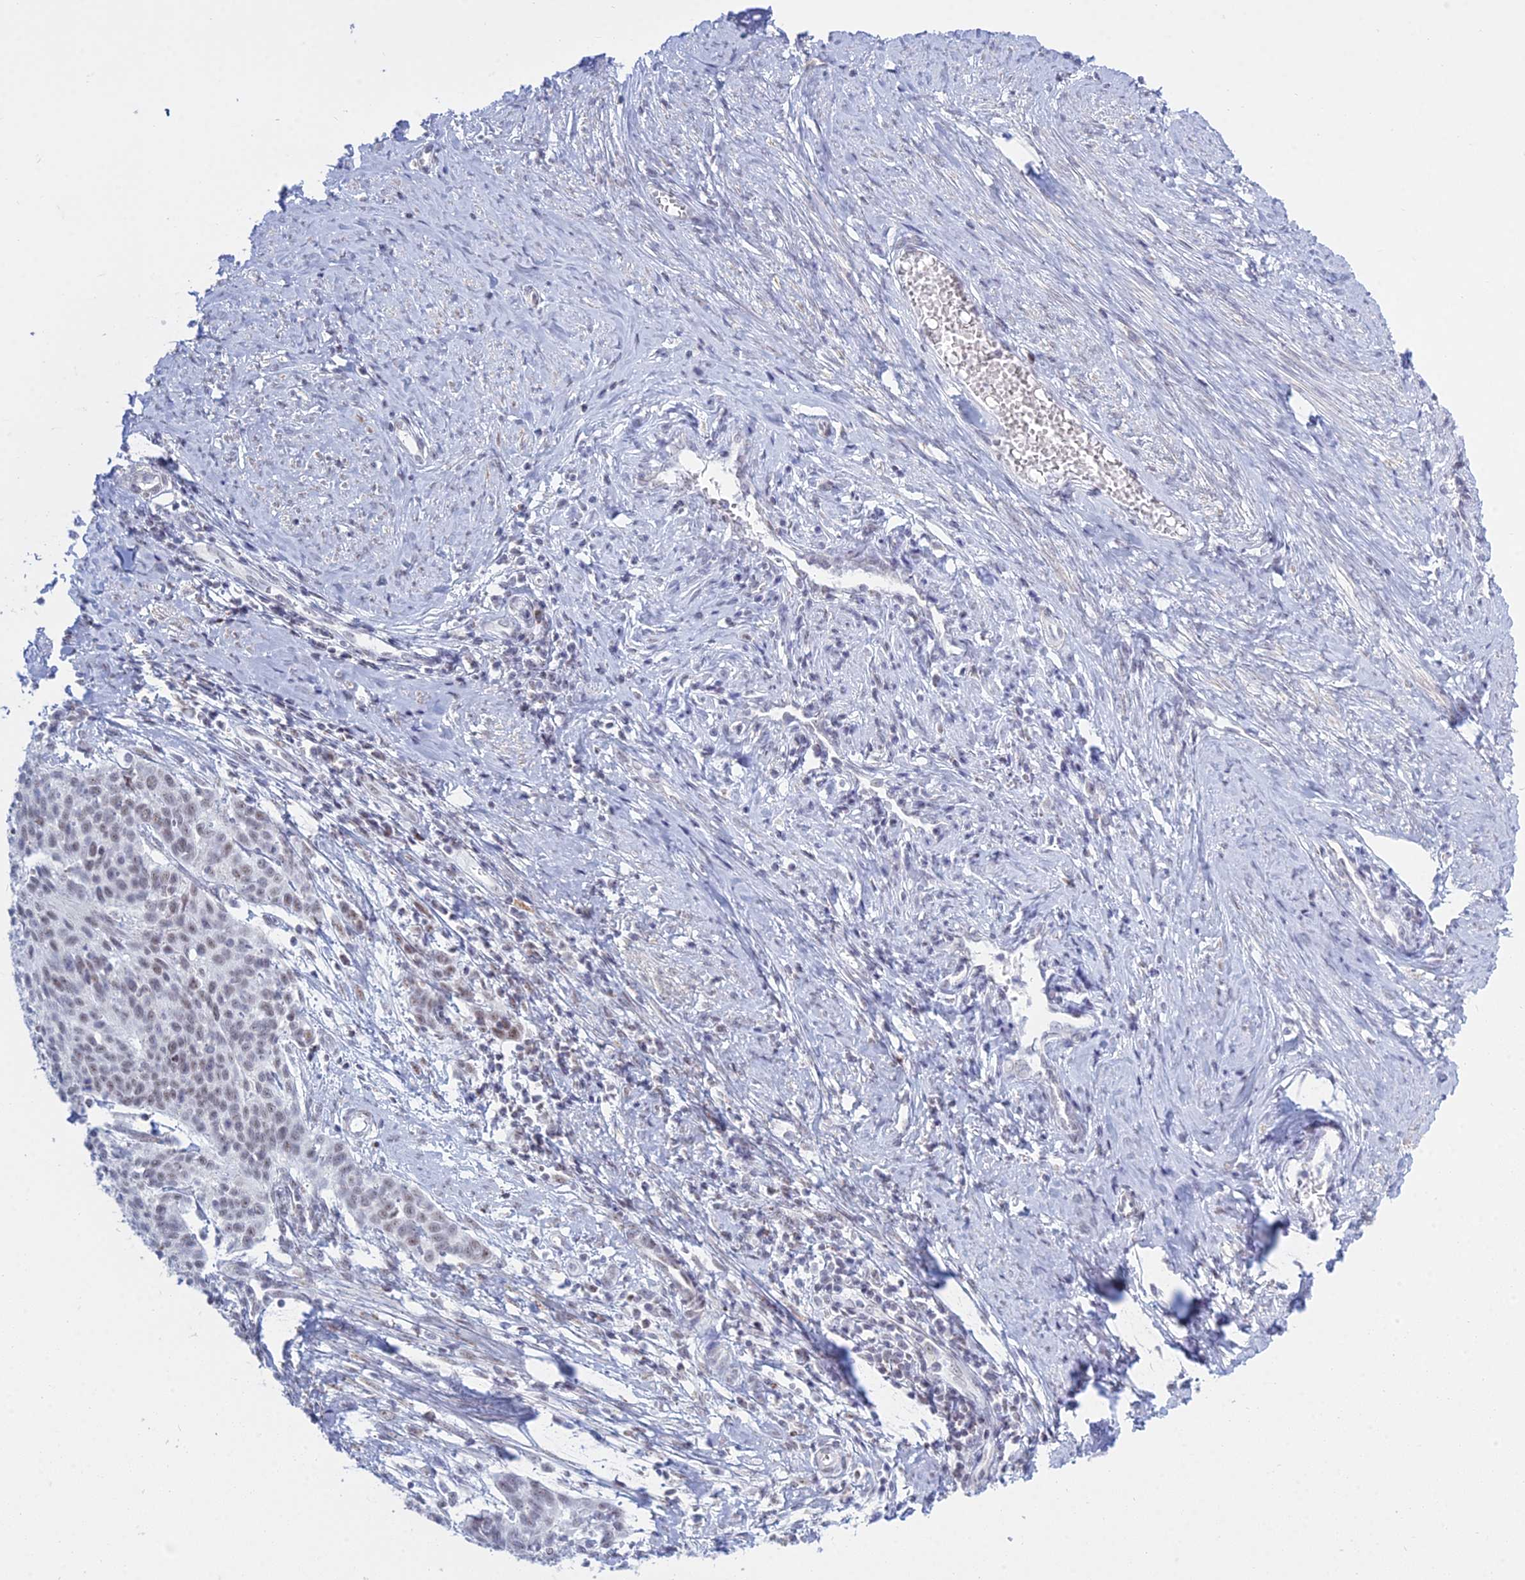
{"staining": {"intensity": "weak", "quantity": ">75%", "location": "nuclear"}, "tissue": "cervical cancer", "cell_type": "Tumor cells", "image_type": "cancer", "snomed": [{"axis": "morphology", "description": "Squamous cell carcinoma, NOS"}, {"axis": "topography", "description": "Cervix"}], "caption": "Immunohistochemical staining of human squamous cell carcinoma (cervical) displays weak nuclear protein positivity in about >75% of tumor cells. (Brightfield microscopy of DAB IHC at high magnification).", "gene": "KLF14", "patient": {"sex": "female", "age": 39}}